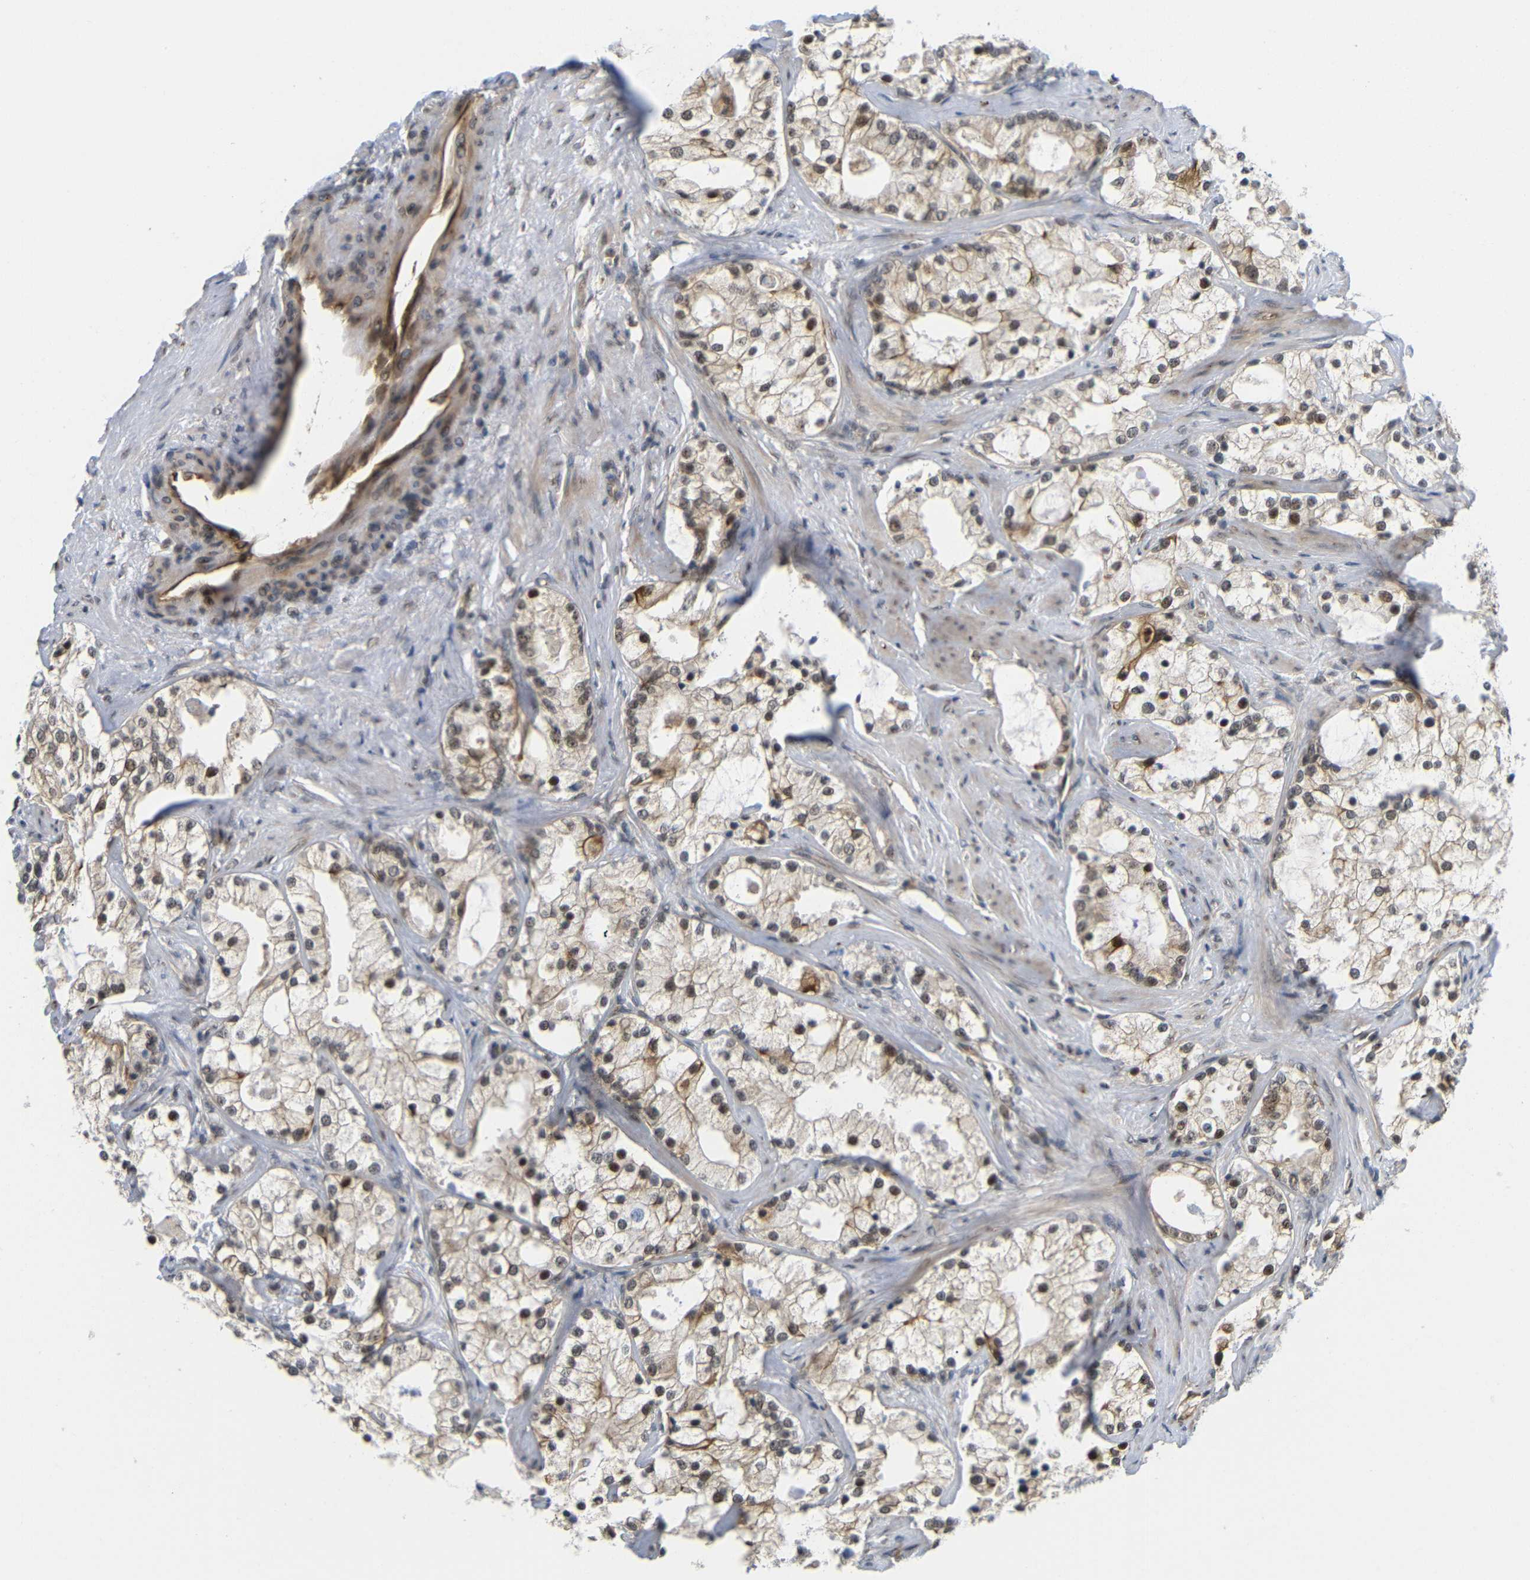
{"staining": {"intensity": "weak", "quantity": ">75%", "location": "cytoplasmic/membranous,nuclear"}, "tissue": "prostate cancer", "cell_type": "Tumor cells", "image_type": "cancer", "snomed": [{"axis": "morphology", "description": "Adenocarcinoma, Low grade"}, {"axis": "topography", "description": "Prostate"}], "caption": "Human prostate adenocarcinoma (low-grade) stained with a protein marker displays weak staining in tumor cells.", "gene": "GJA5", "patient": {"sex": "male", "age": 58}}